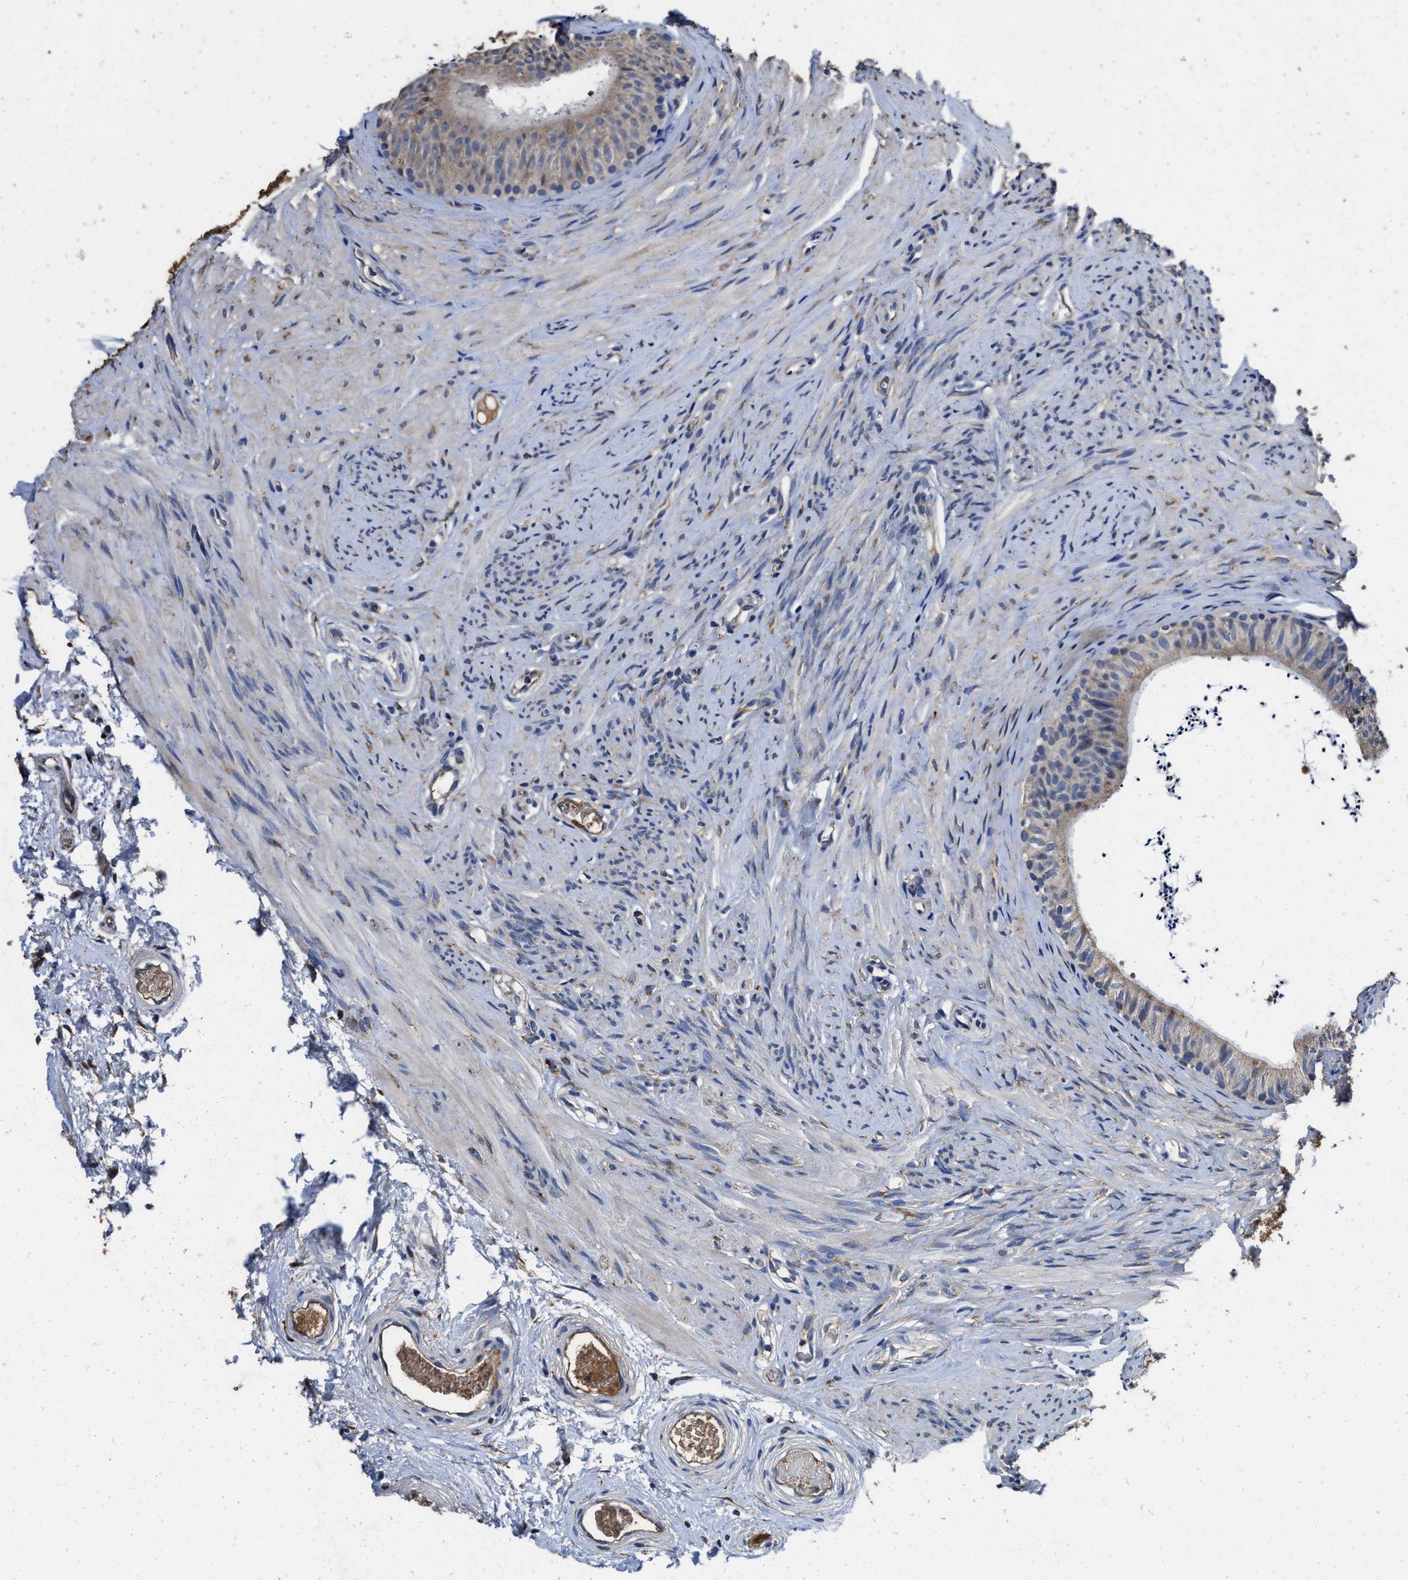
{"staining": {"intensity": "weak", "quantity": "<25%", "location": "cytoplasmic/membranous"}, "tissue": "epididymis", "cell_type": "Glandular cells", "image_type": "normal", "snomed": [{"axis": "morphology", "description": "Normal tissue, NOS"}, {"axis": "topography", "description": "Epididymis"}], "caption": "The immunohistochemistry photomicrograph has no significant expression in glandular cells of epididymis.", "gene": "IDNK", "patient": {"sex": "male", "age": 56}}